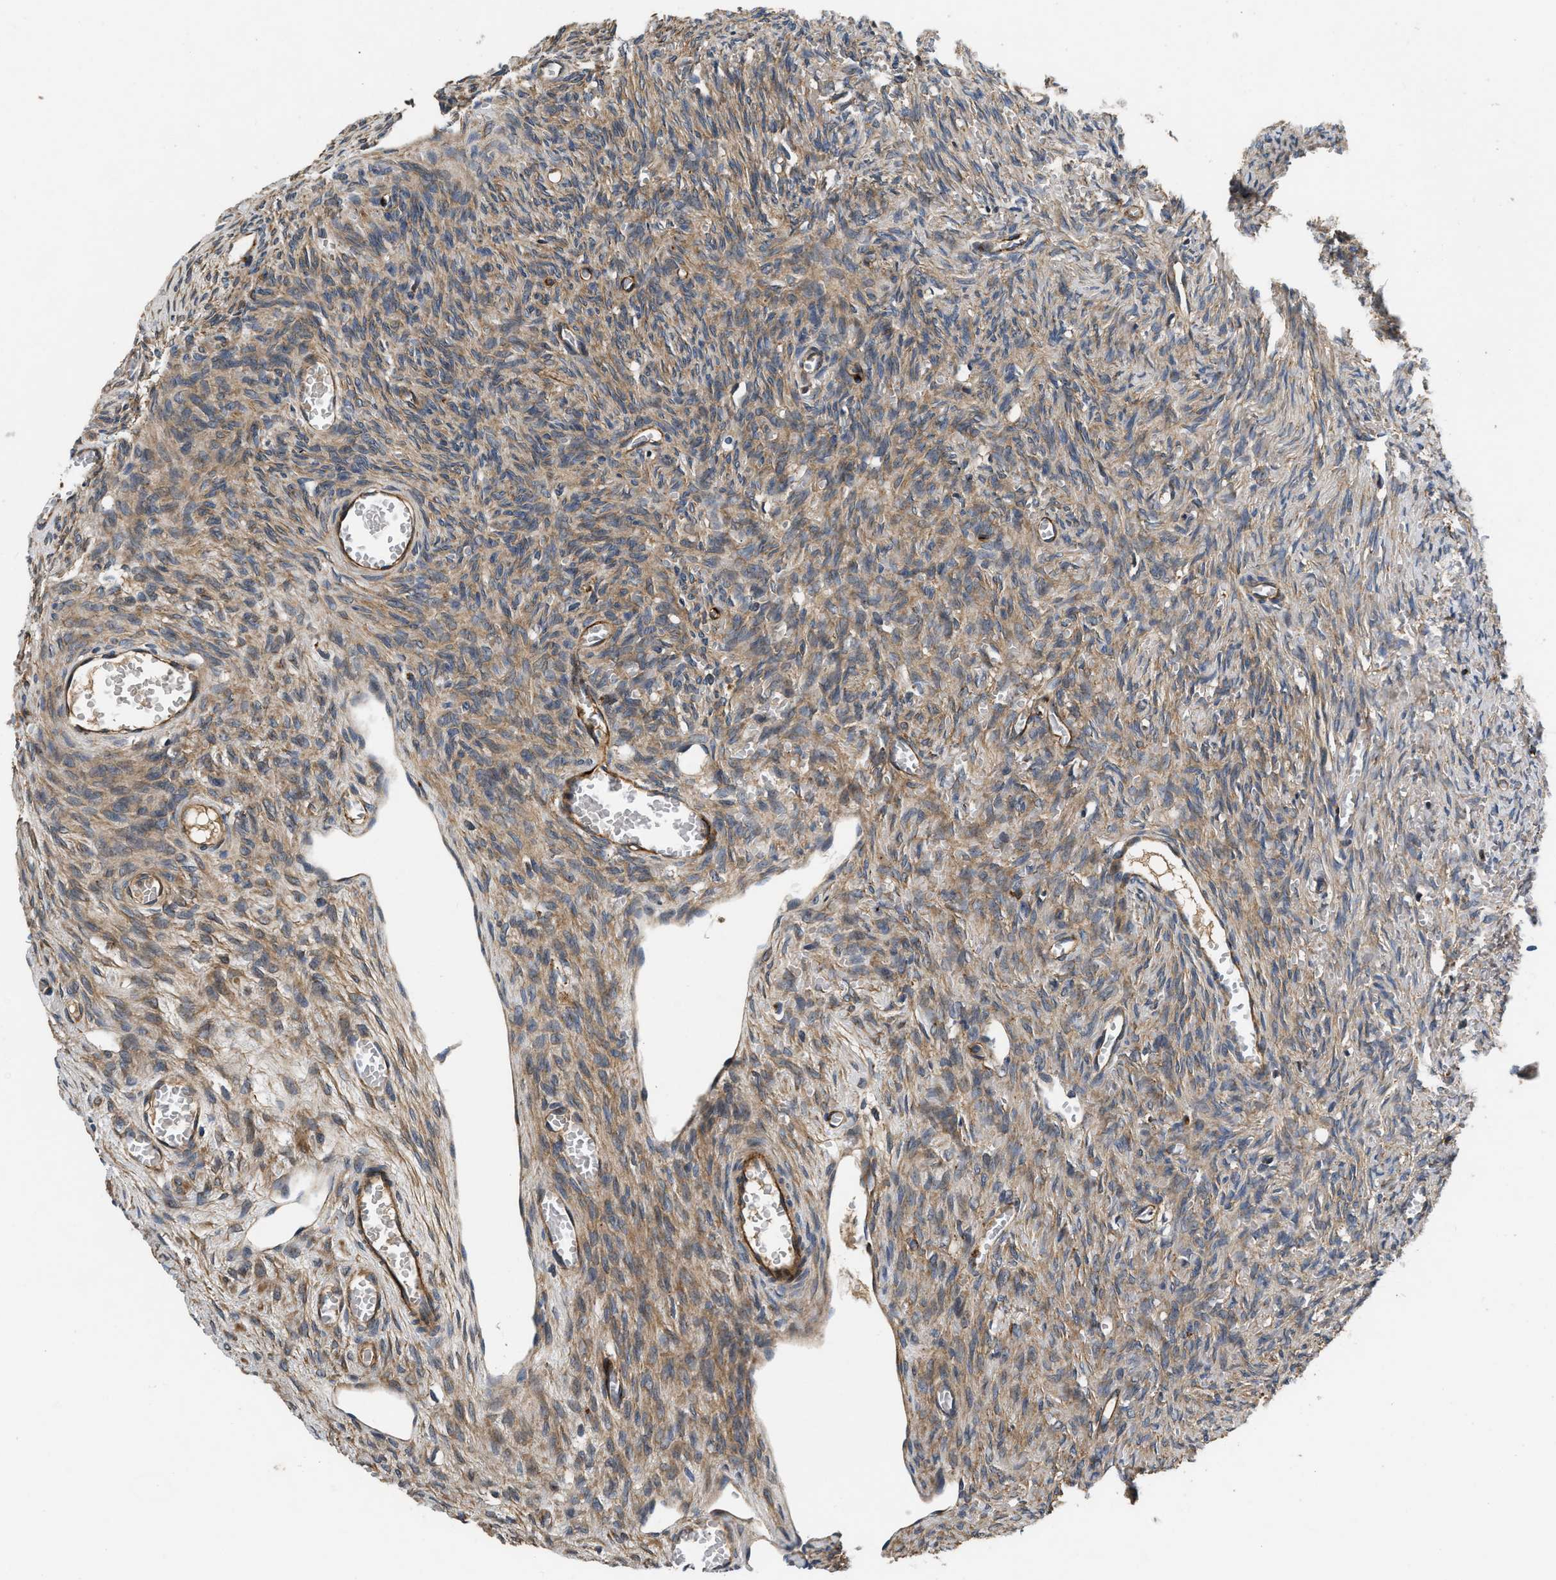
{"staining": {"intensity": "moderate", "quantity": ">75%", "location": "cytoplasmic/membranous"}, "tissue": "ovary", "cell_type": "Ovarian stroma cells", "image_type": "normal", "snomed": [{"axis": "morphology", "description": "Normal tissue, NOS"}, {"axis": "topography", "description": "Ovary"}], "caption": "Ovarian stroma cells display medium levels of moderate cytoplasmic/membranous staining in about >75% of cells in normal human ovary.", "gene": "NME6", "patient": {"sex": "female", "age": 27}}